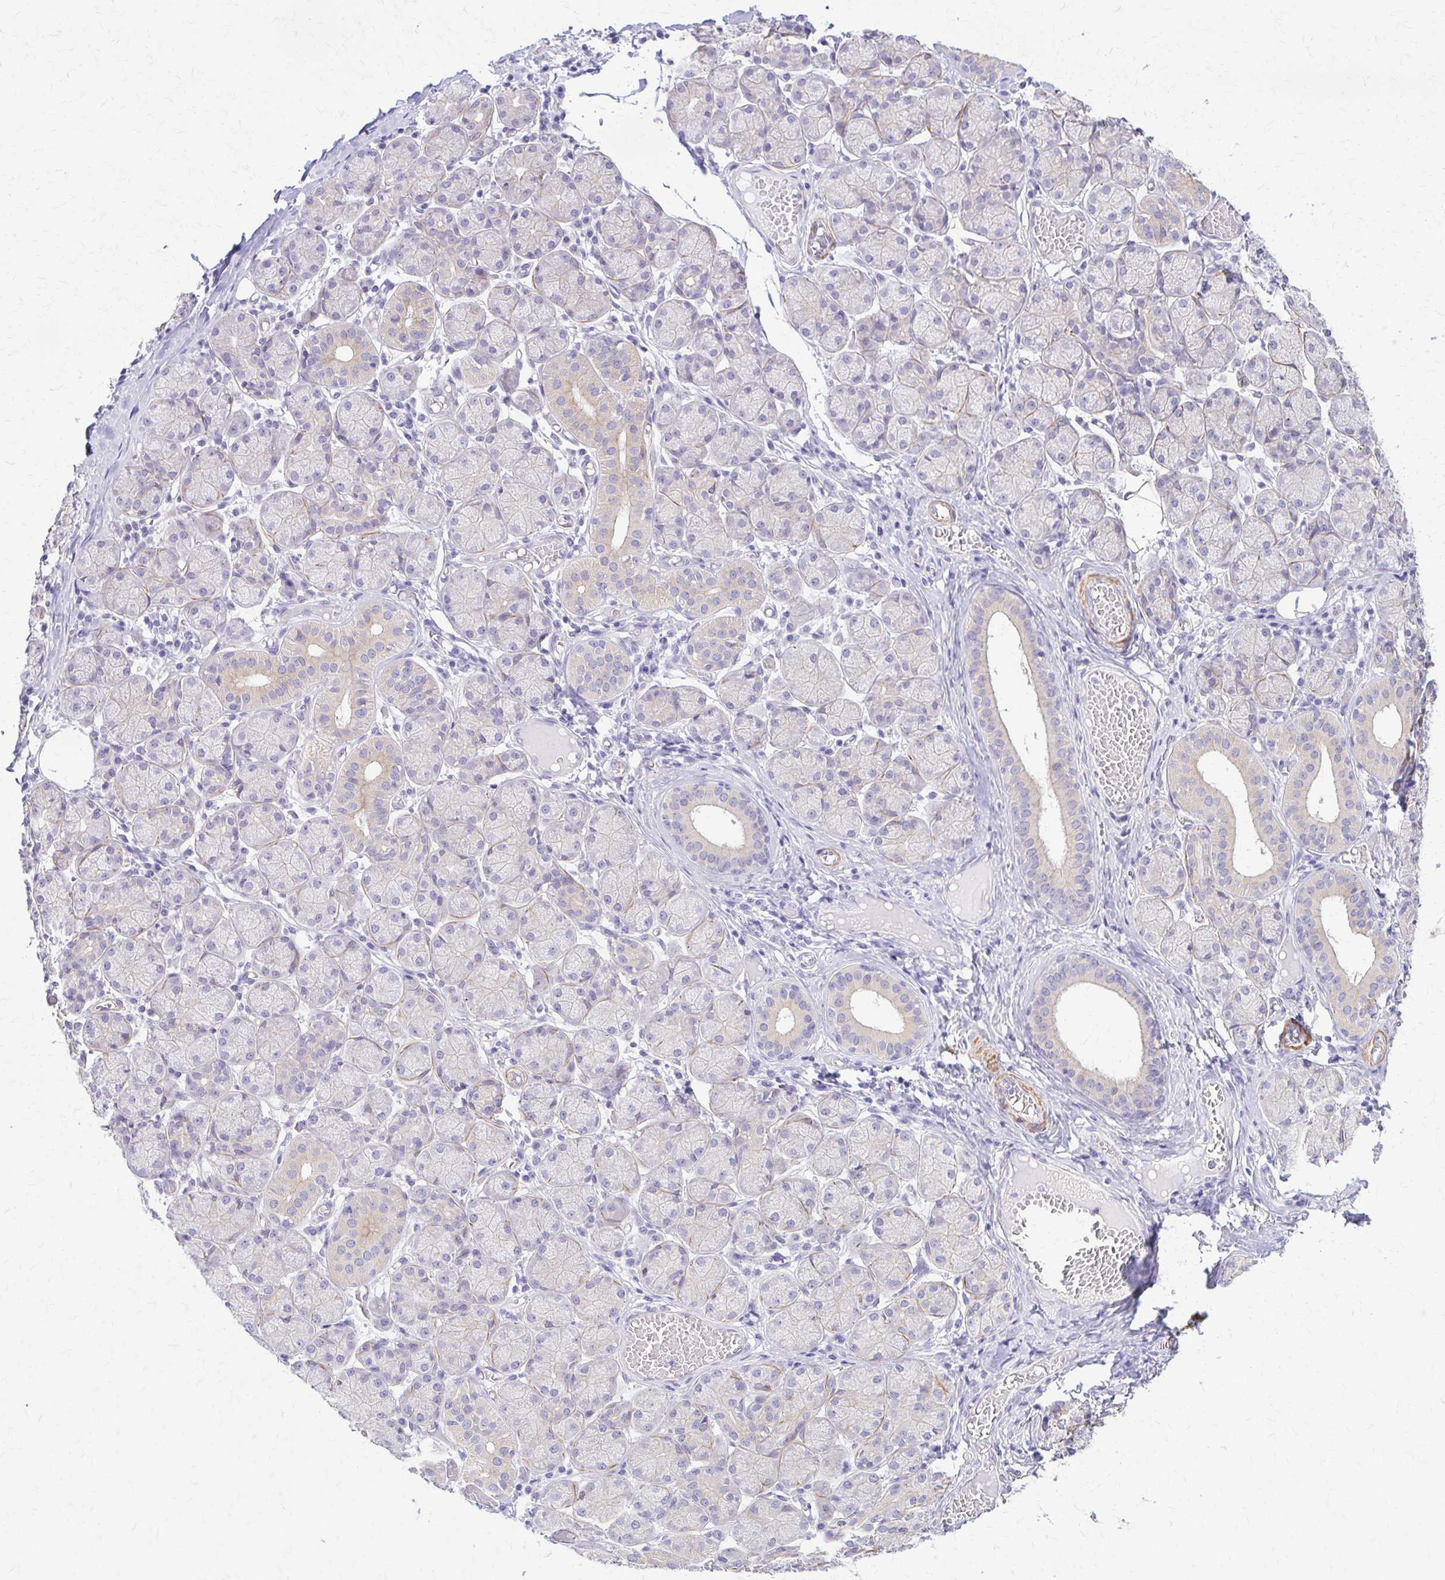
{"staining": {"intensity": "weak", "quantity": "<25%", "location": "cytoplasmic/membranous"}, "tissue": "salivary gland", "cell_type": "Glandular cells", "image_type": "normal", "snomed": [{"axis": "morphology", "description": "Normal tissue, NOS"}, {"axis": "topography", "description": "Salivary gland"}], "caption": "DAB (3,3'-diaminobenzidine) immunohistochemical staining of benign human salivary gland displays no significant positivity in glandular cells.", "gene": "DSP", "patient": {"sex": "female", "age": 24}}